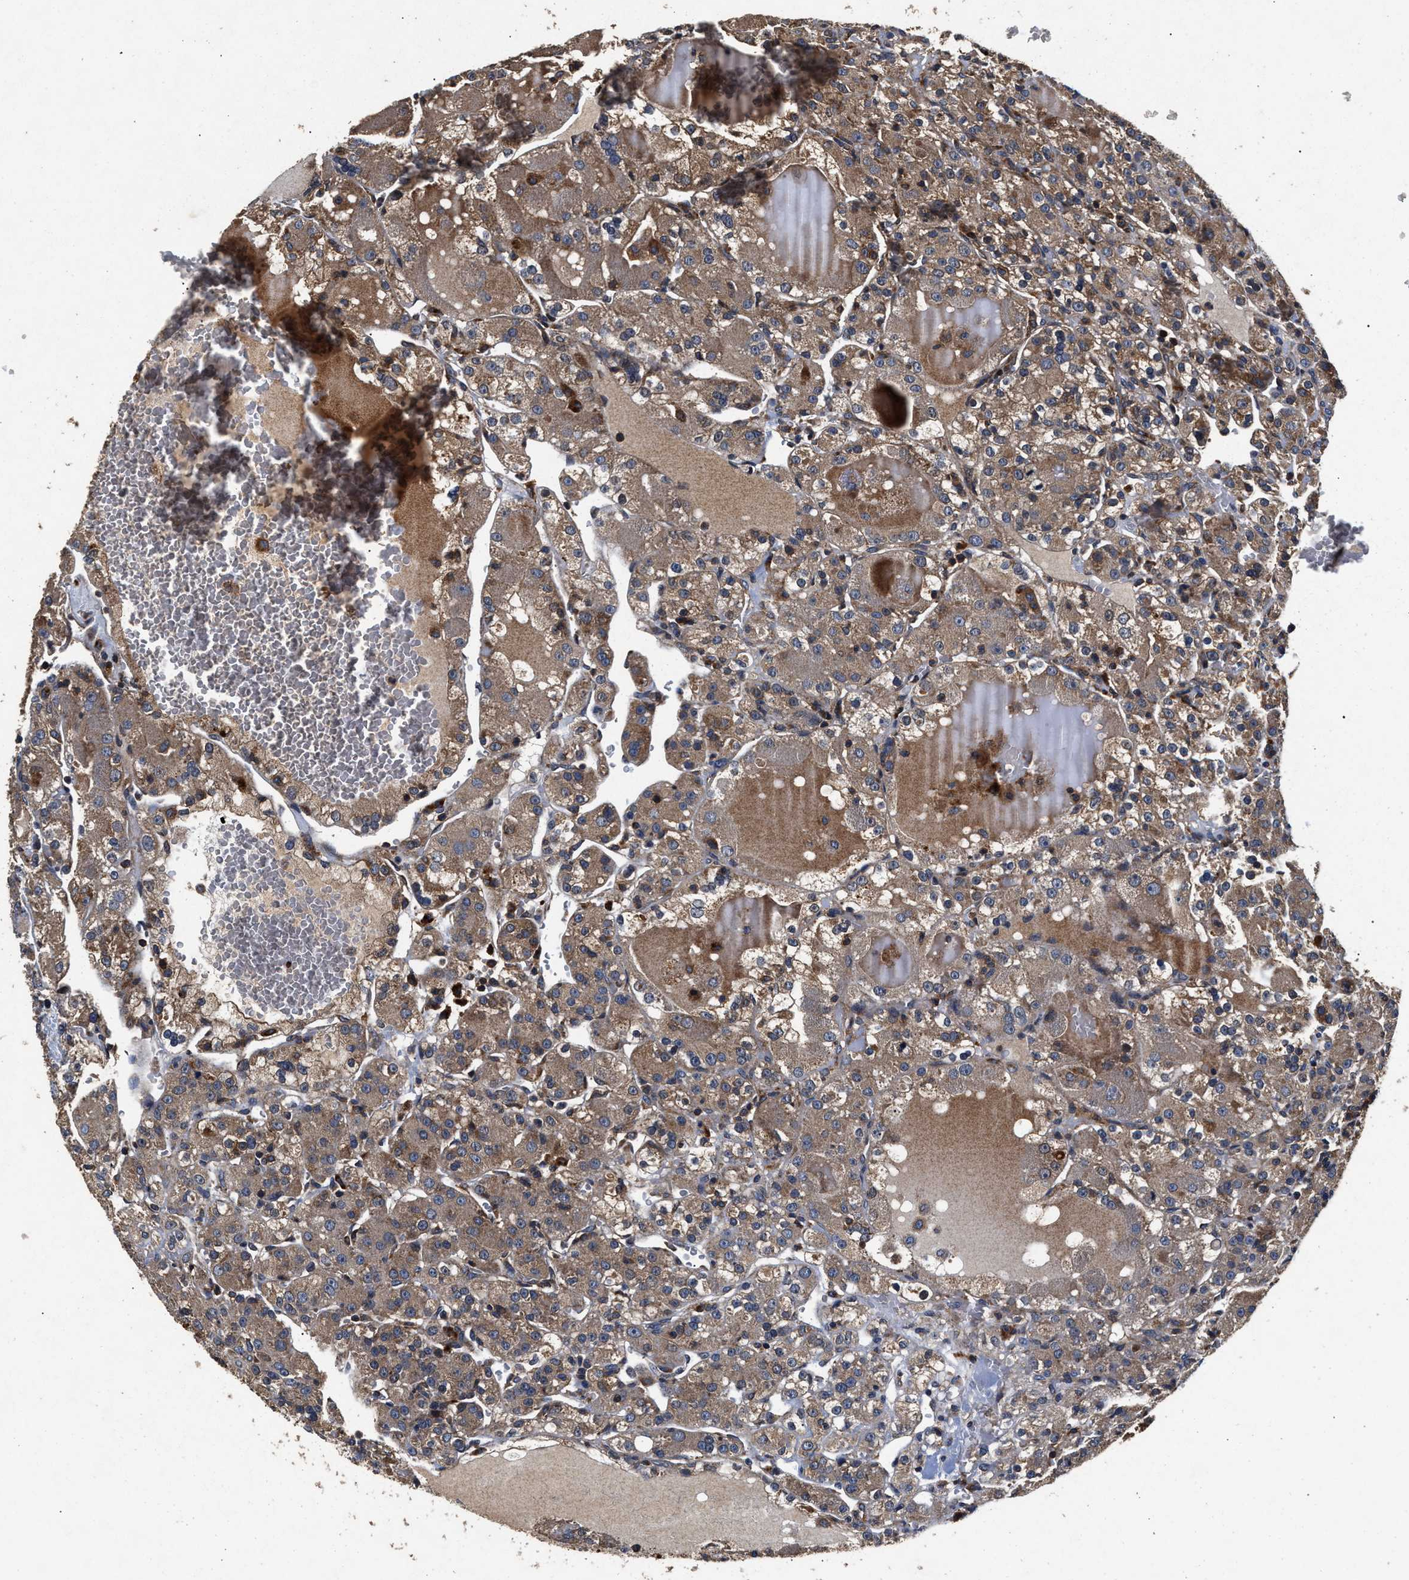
{"staining": {"intensity": "weak", "quantity": ">75%", "location": "cytoplasmic/membranous"}, "tissue": "renal cancer", "cell_type": "Tumor cells", "image_type": "cancer", "snomed": [{"axis": "morphology", "description": "Normal tissue, NOS"}, {"axis": "morphology", "description": "Adenocarcinoma, NOS"}, {"axis": "topography", "description": "Kidney"}], "caption": "Protein positivity by IHC exhibits weak cytoplasmic/membranous expression in approximately >75% of tumor cells in renal adenocarcinoma. The protein is shown in brown color, while the nuclei are stained blue.", "gene": "NFKB2", "patient": {"sex": "male", "age": 61}}